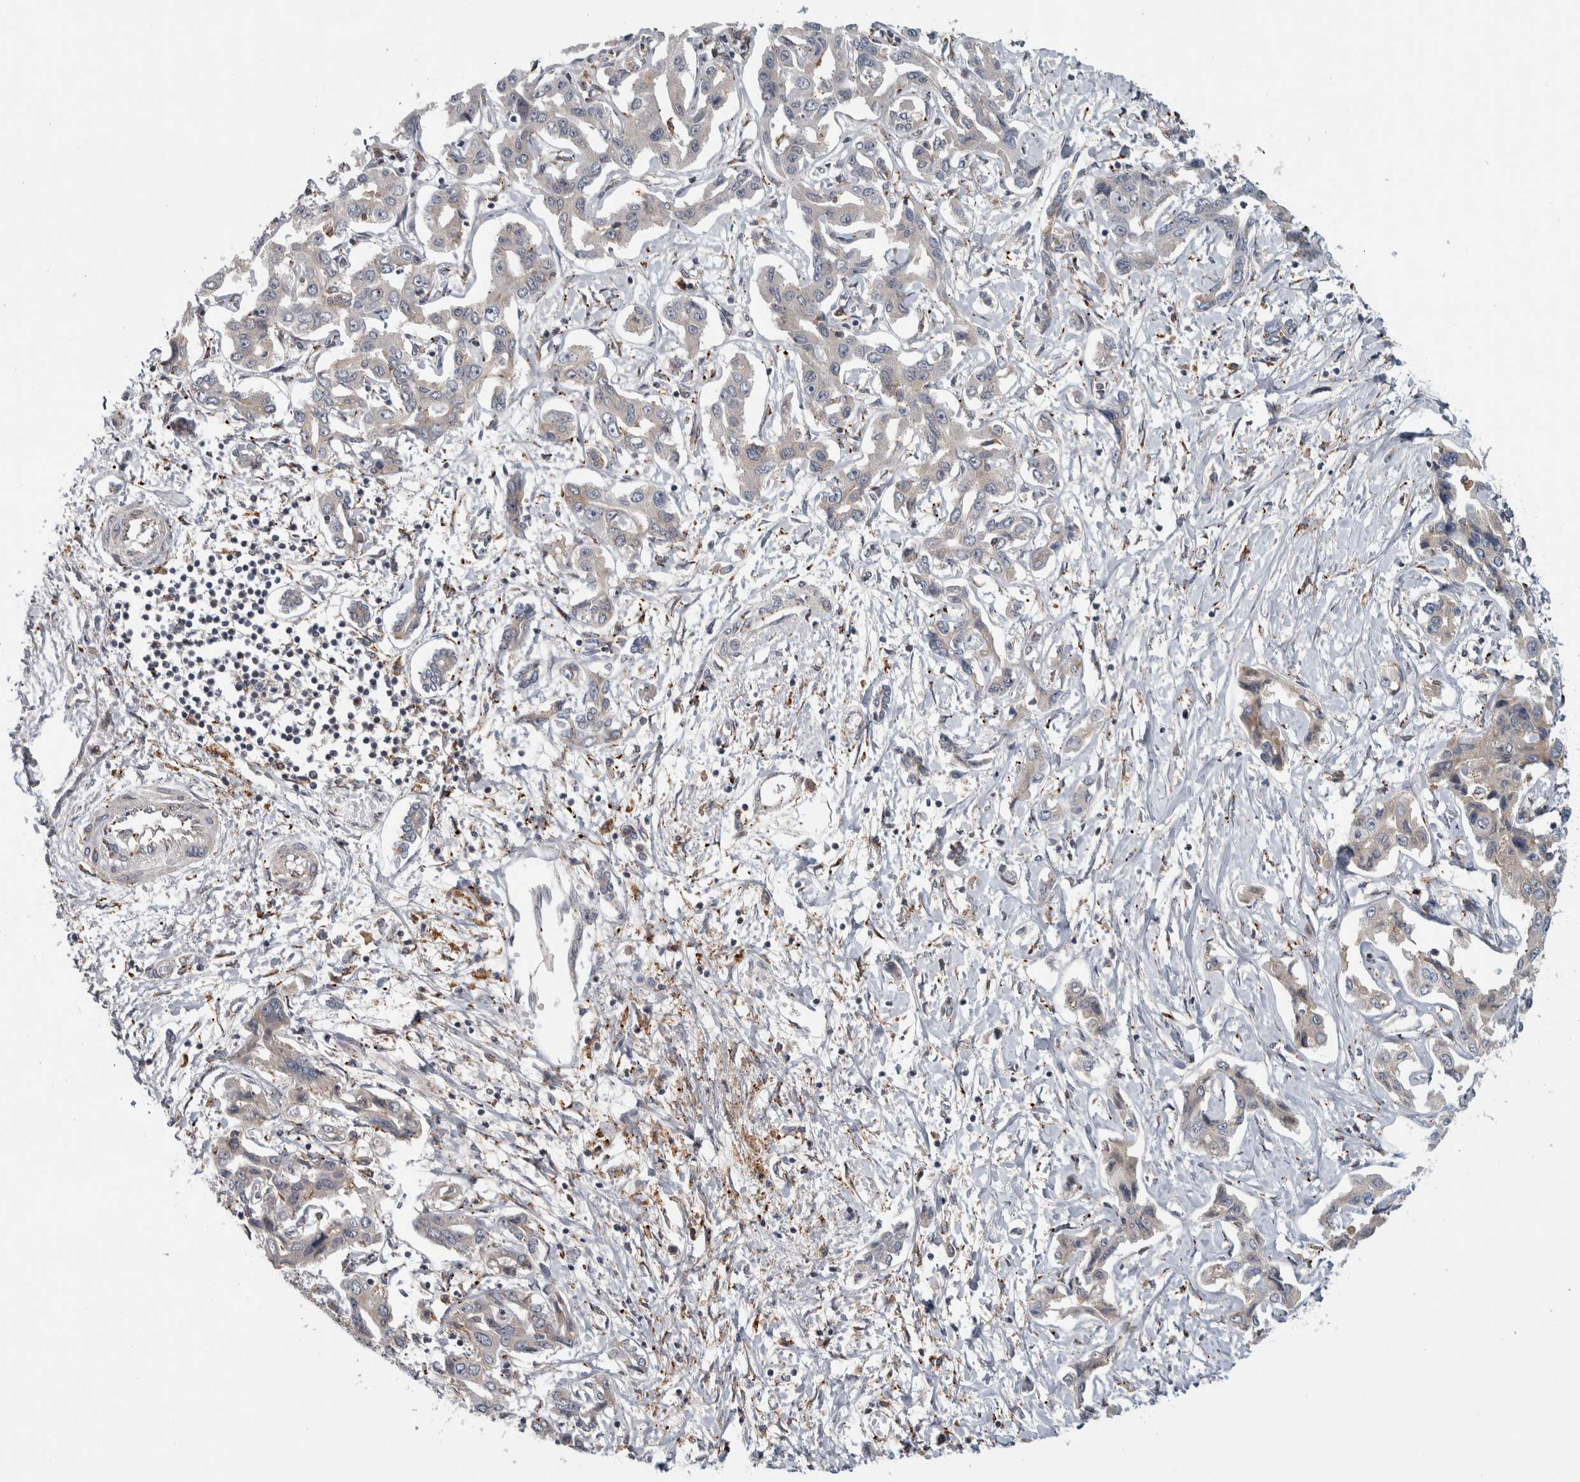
{"staining": {"intensity": "weak", "quantity": "<25%", "location": "cytoplasmic/membranous"}, "tissue": "liver cancer", "cell_type": "Tumor cells", "image_type": "cancer", "snomed": [{"axis": "morphology", "description": "Cholangiocarcinoma"}, {"axis": "topography", "description": "Liver"}], "caption": "Photomicrograph shows no significant protein expression in tumor cells of liver cholangiocarcinoma.", "gene": "ADPRM", "patient": {"sex": "male", "age": 59}}